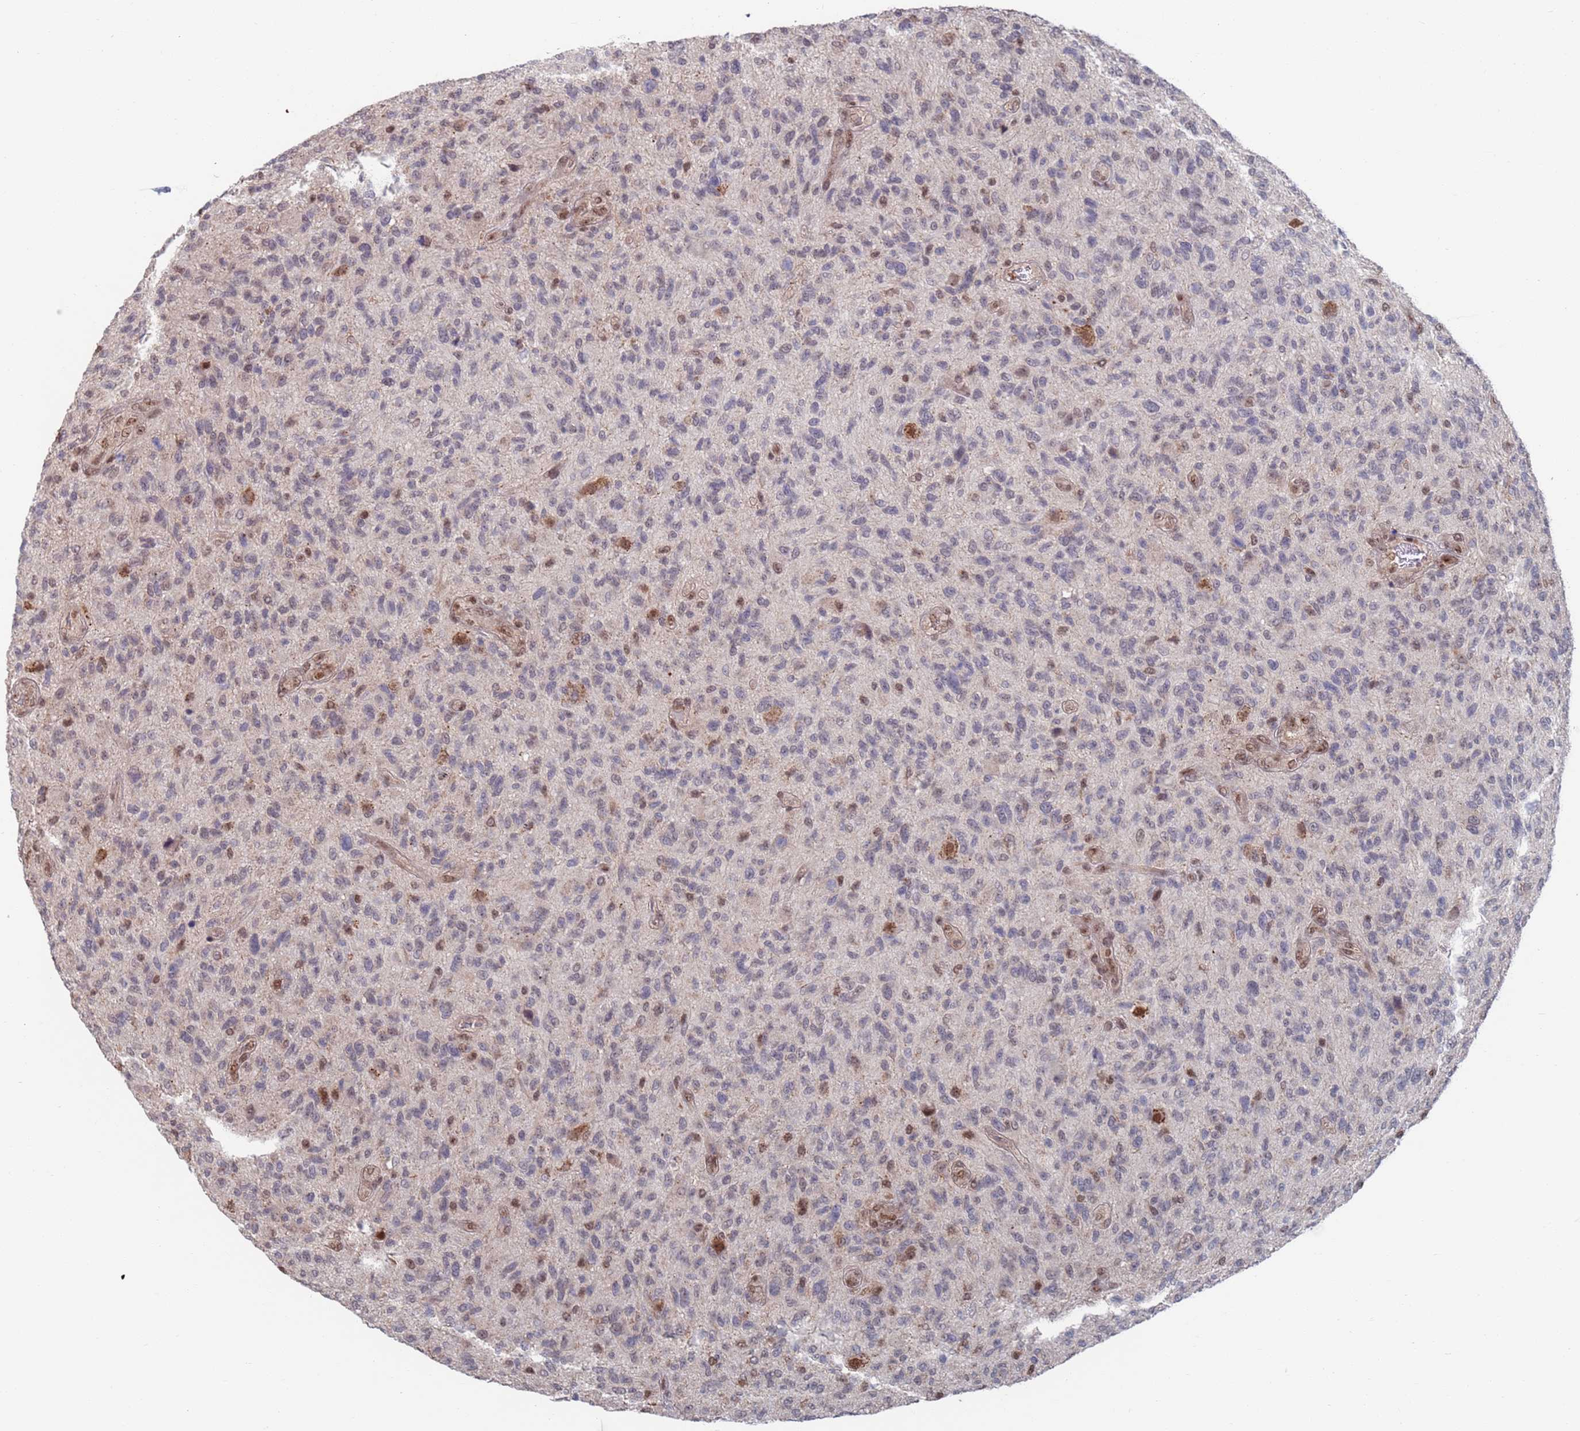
{"staining": {"intensity": "negative", "quantity": "none", "location": "none"}, "tissue": "glioma", "cell_type": "Tumor cells", "image_type": "cancer", "snomed": [{"axis": "morphology", "description": "Glioma, malignant, High grade"}, {"axis": "topography", "description": "Brain"}], "caption": "Immunohistochemical staining of human glioma shows no significant expression in tumor cells.", "gene": "RPP25", "patient": {"sex": "male", "age": 47}}